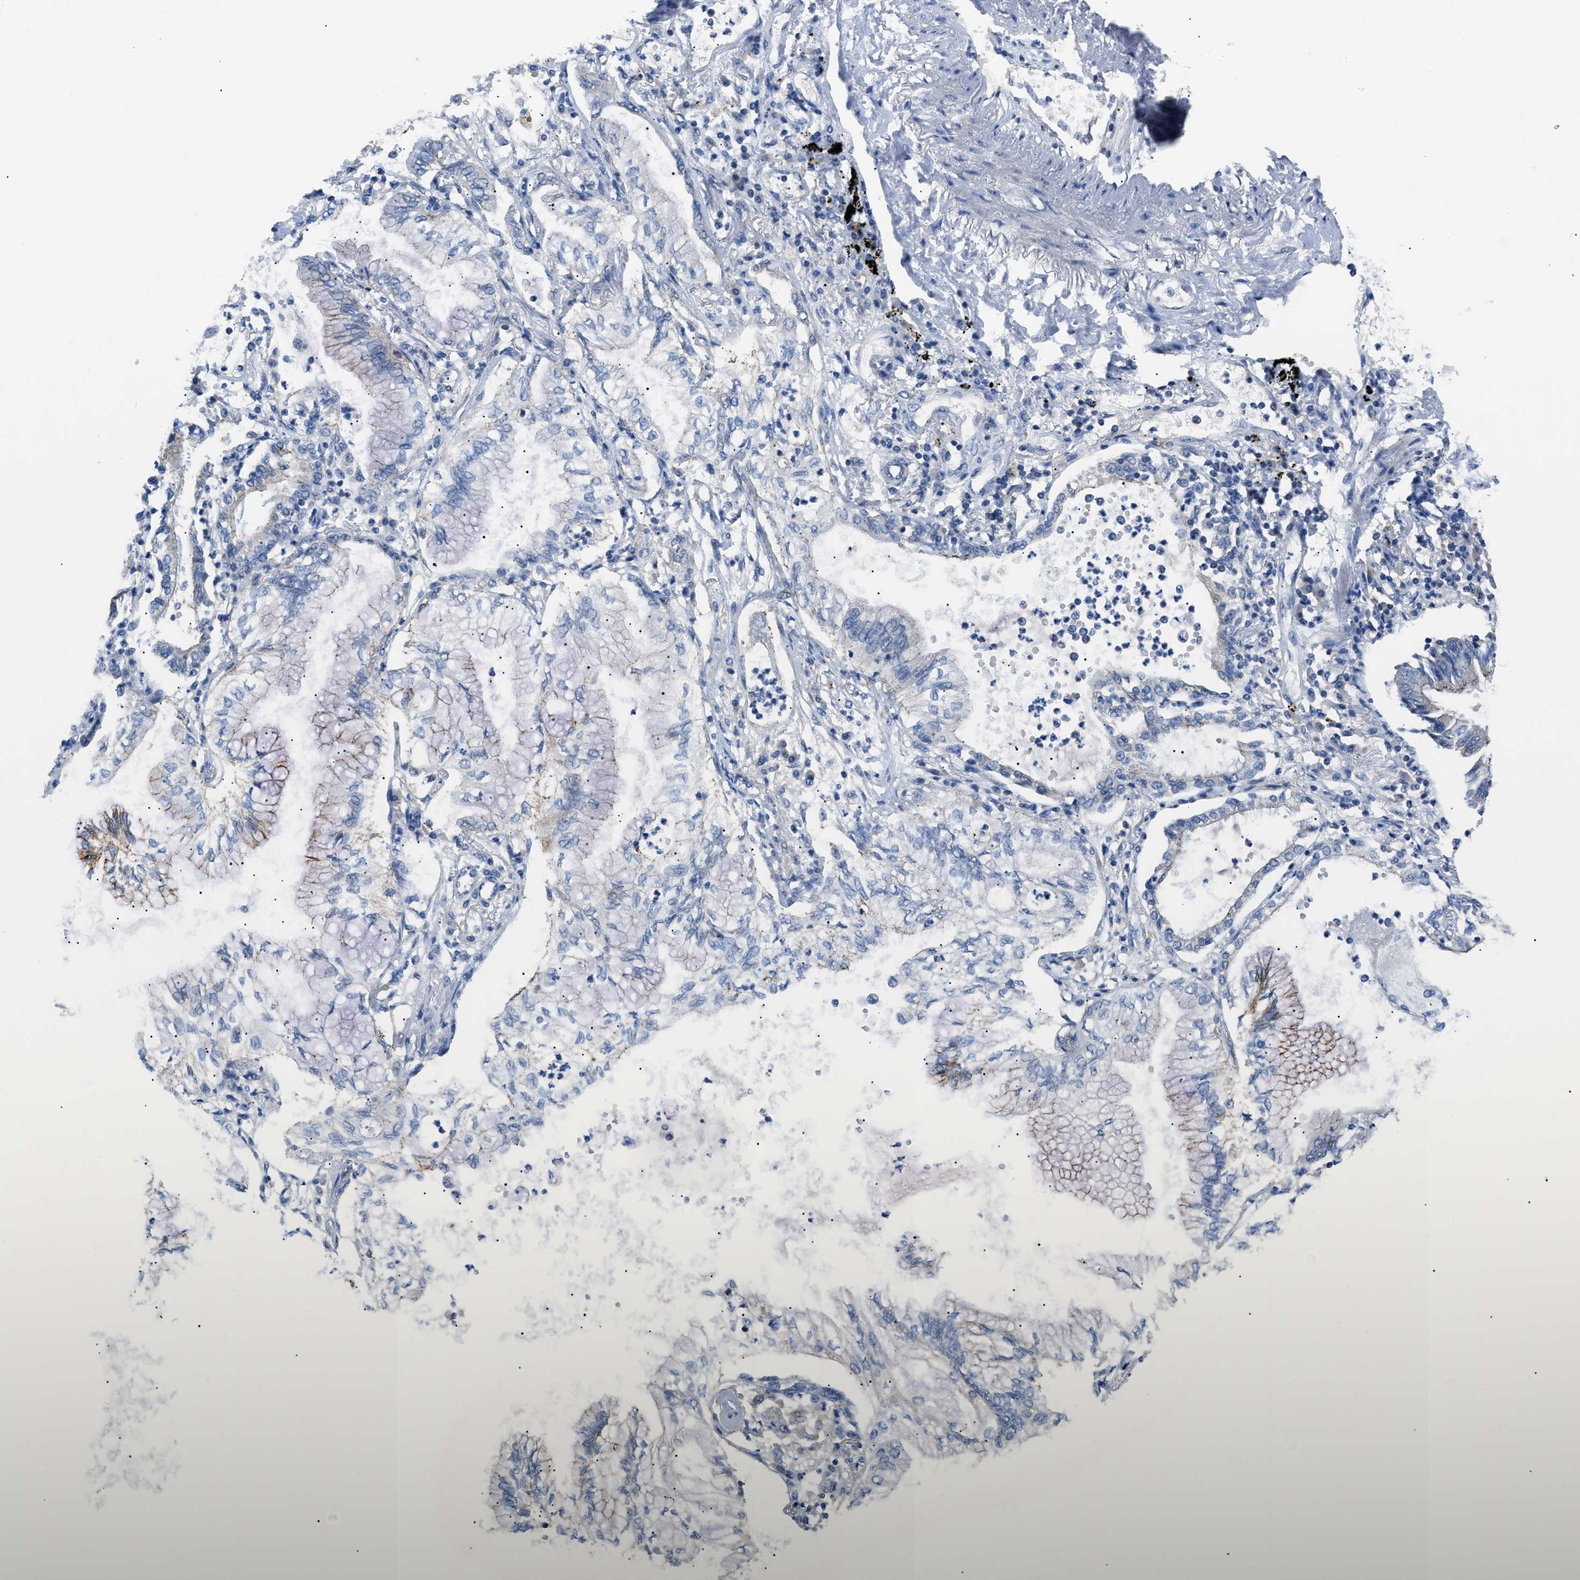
{"staining": {"intensity": "weak", "quantity": "25%-75%", "location": "cytoplasmic/membranous"}, "tissue": "lung cancer", "cell_type": "Tumor cells", "image_type": "cancer", "snomed": [{"axis": "morphology", "description": "Normal tissue, NOS"}, {"axis": "morphology", "description": "Adenocarcinoma, NOS"}, {"axis": "topography", "description": "Bronchus"}, {"axis": "topography", "description": "Lung"}], "caption": "Lung cancer stained with a brown dye displays weak cytoplasmic/membranous positive expression in about 25%-75% of tumor cells.", "gene": "ZDHHC24", "patient": {"sex": "female", "age": 70}}